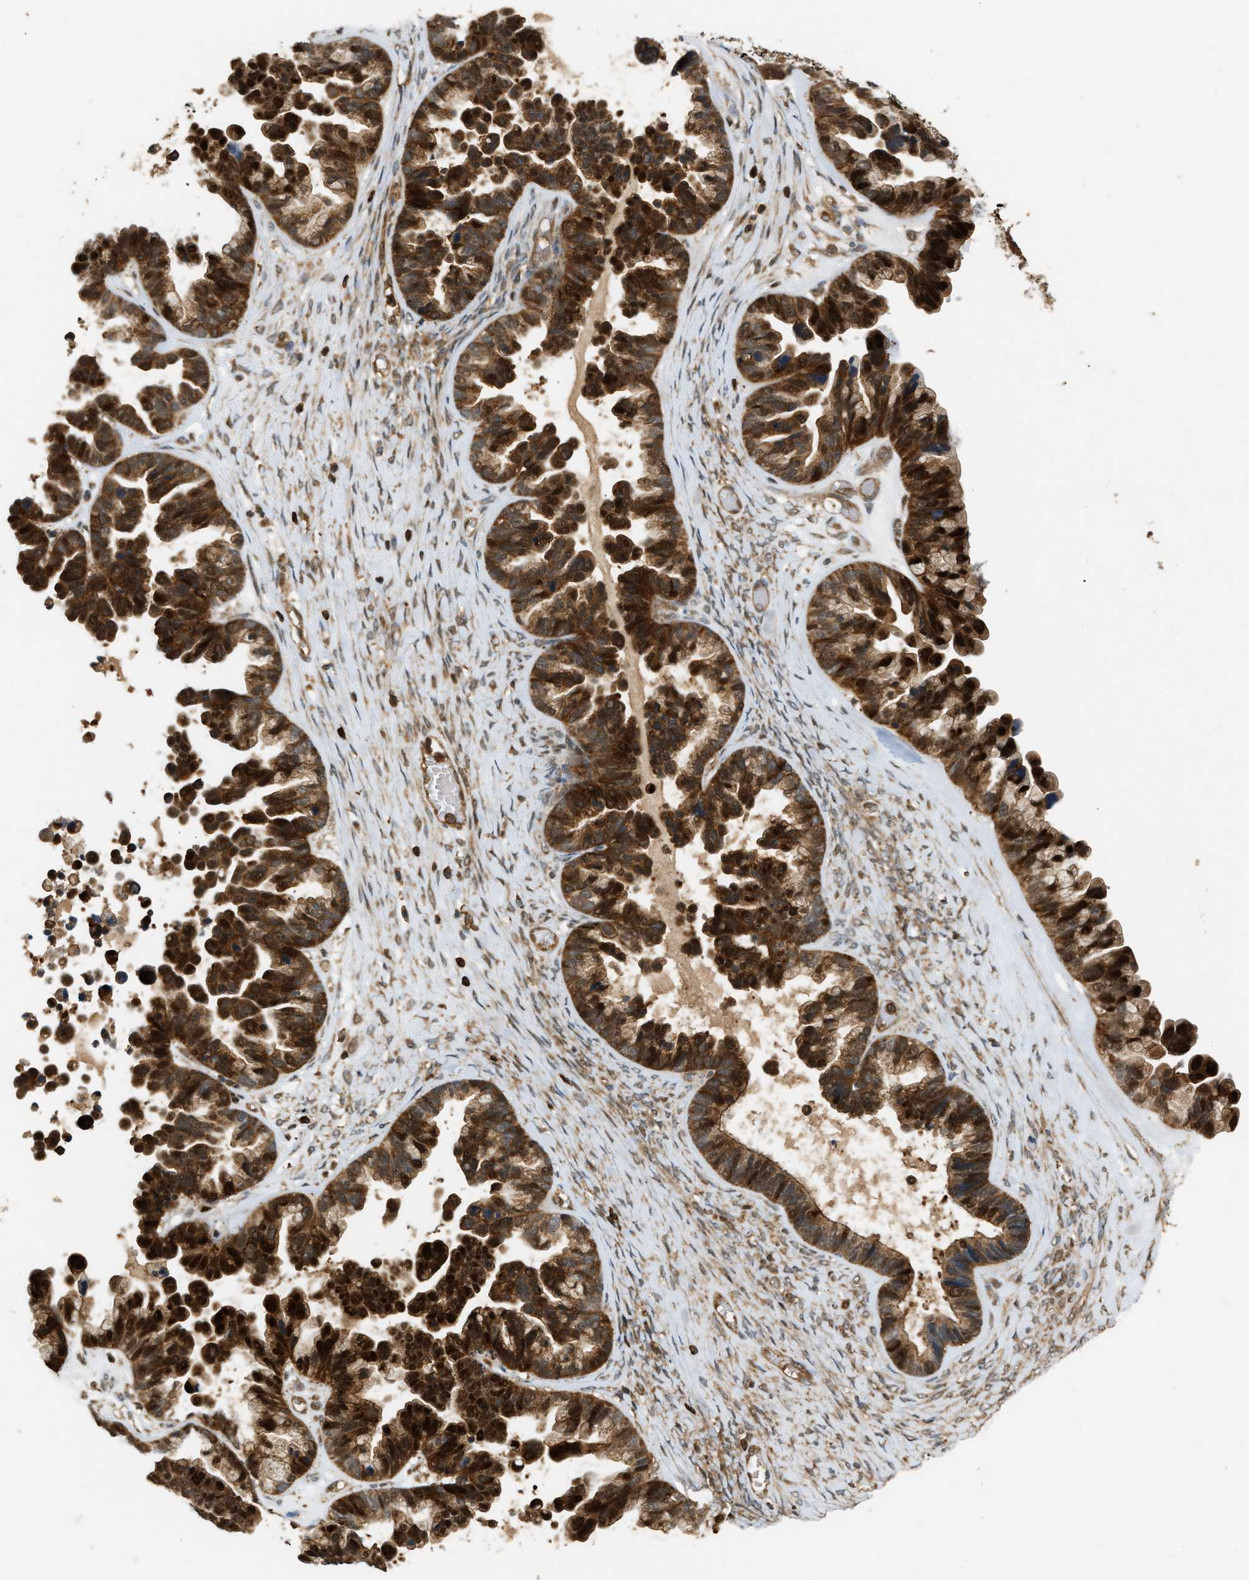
{"staining": {"intensity": "strong", "quantity": ">75%", "location": "cytoplasmic/membranous"}, "tissue": "ovarian cancer", "cell_type": "Tumor cells", "image_type": "cancer", "snomed": [{"axis": "morphology", "description": "Cystadenocarcinoma, serous, NOS"}, {"axis": "topography", "description": "Ovary"}], "caption": "IHC of ovarian serous cystadenocarcinoma reveals high levels of strong cytoplasmic/membranous staining in about >75% of tumor cells.", "gene": "GOPC", "patient": {"sex": "female", "age": 56}}